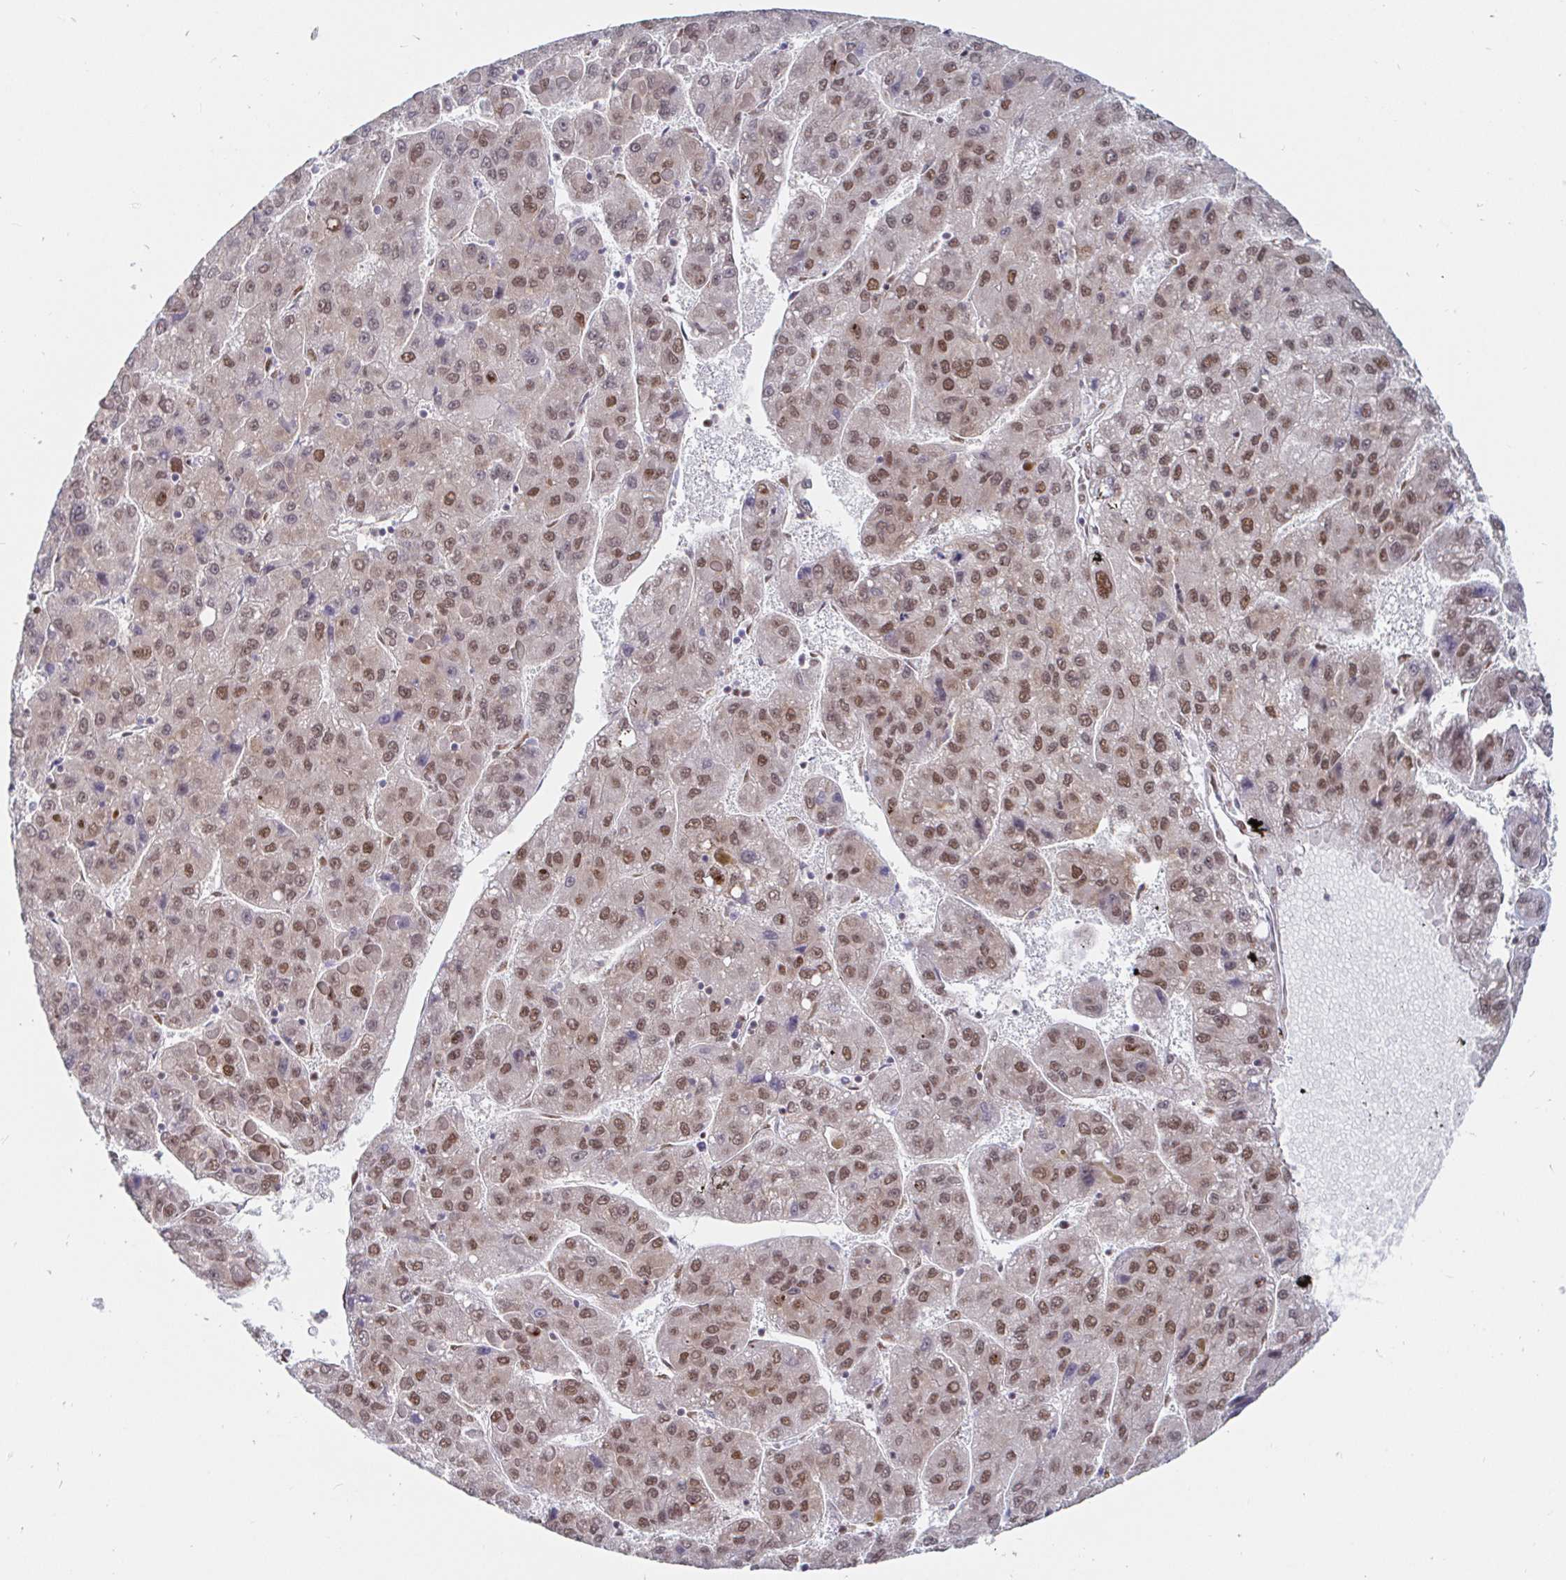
{"staining": {"intensity": "moderate", "quantity": ">75%", "location": "nuclear"}, "tissue": "liver cancer", "cell_type": "Tumor cells", "image_type": "cancer", "snomed": [{"axis": "morphology", "description": "Carcinoma, Hepatocellular, NOS"}, {"axis": "topography", "description": "Liver"}], "caption": "There is medium levels of moderate nuclear positivity in tumor cells of hepatocellular carcinoma (liver), as demonstrated by immunohistochemical staining (brown color).", "gene": "RBMX", "patient": {"sex": "female", "age": 82}}